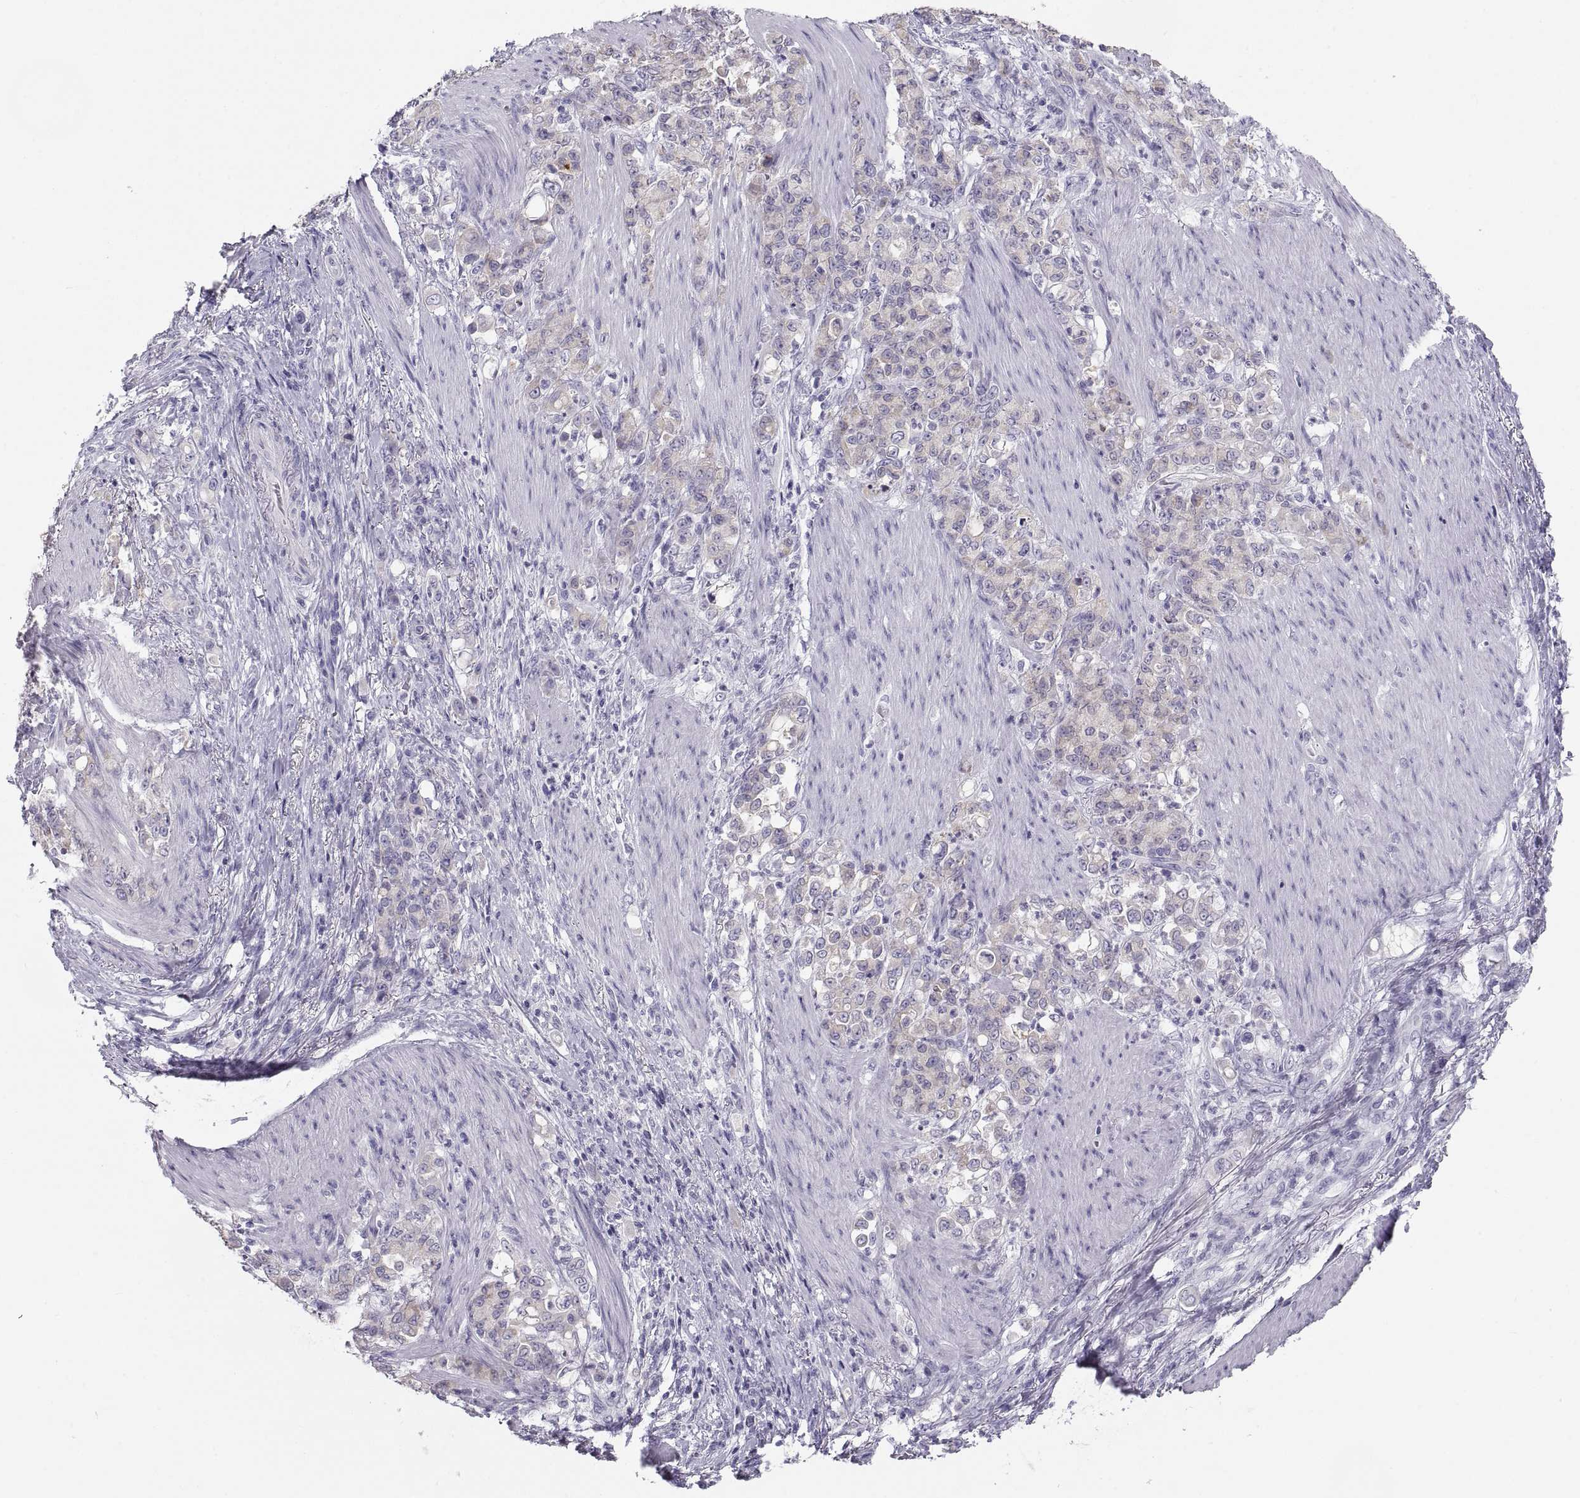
{"staining": {"intensity": "weak", "quantity": "25%-75%", "location": "cytoplasmic/membranous"}, "tissue": "stomach cancer", "cell_type": "Tumor cells", "image_type": "cancer", "snomed": [{"axis": "morphology", "description": "Adenocarcinoma, NOS"}, {"axis": "topography", "description": "Stomach"}], "caption": "Protein staining of stomach cancer tissue demonstrates weak cytoplasmic/membranous staining in approximately 25%-75% of tumor cells.", "gene": "MAGEB2", "patient": {"sex": "female", "age": 79}}